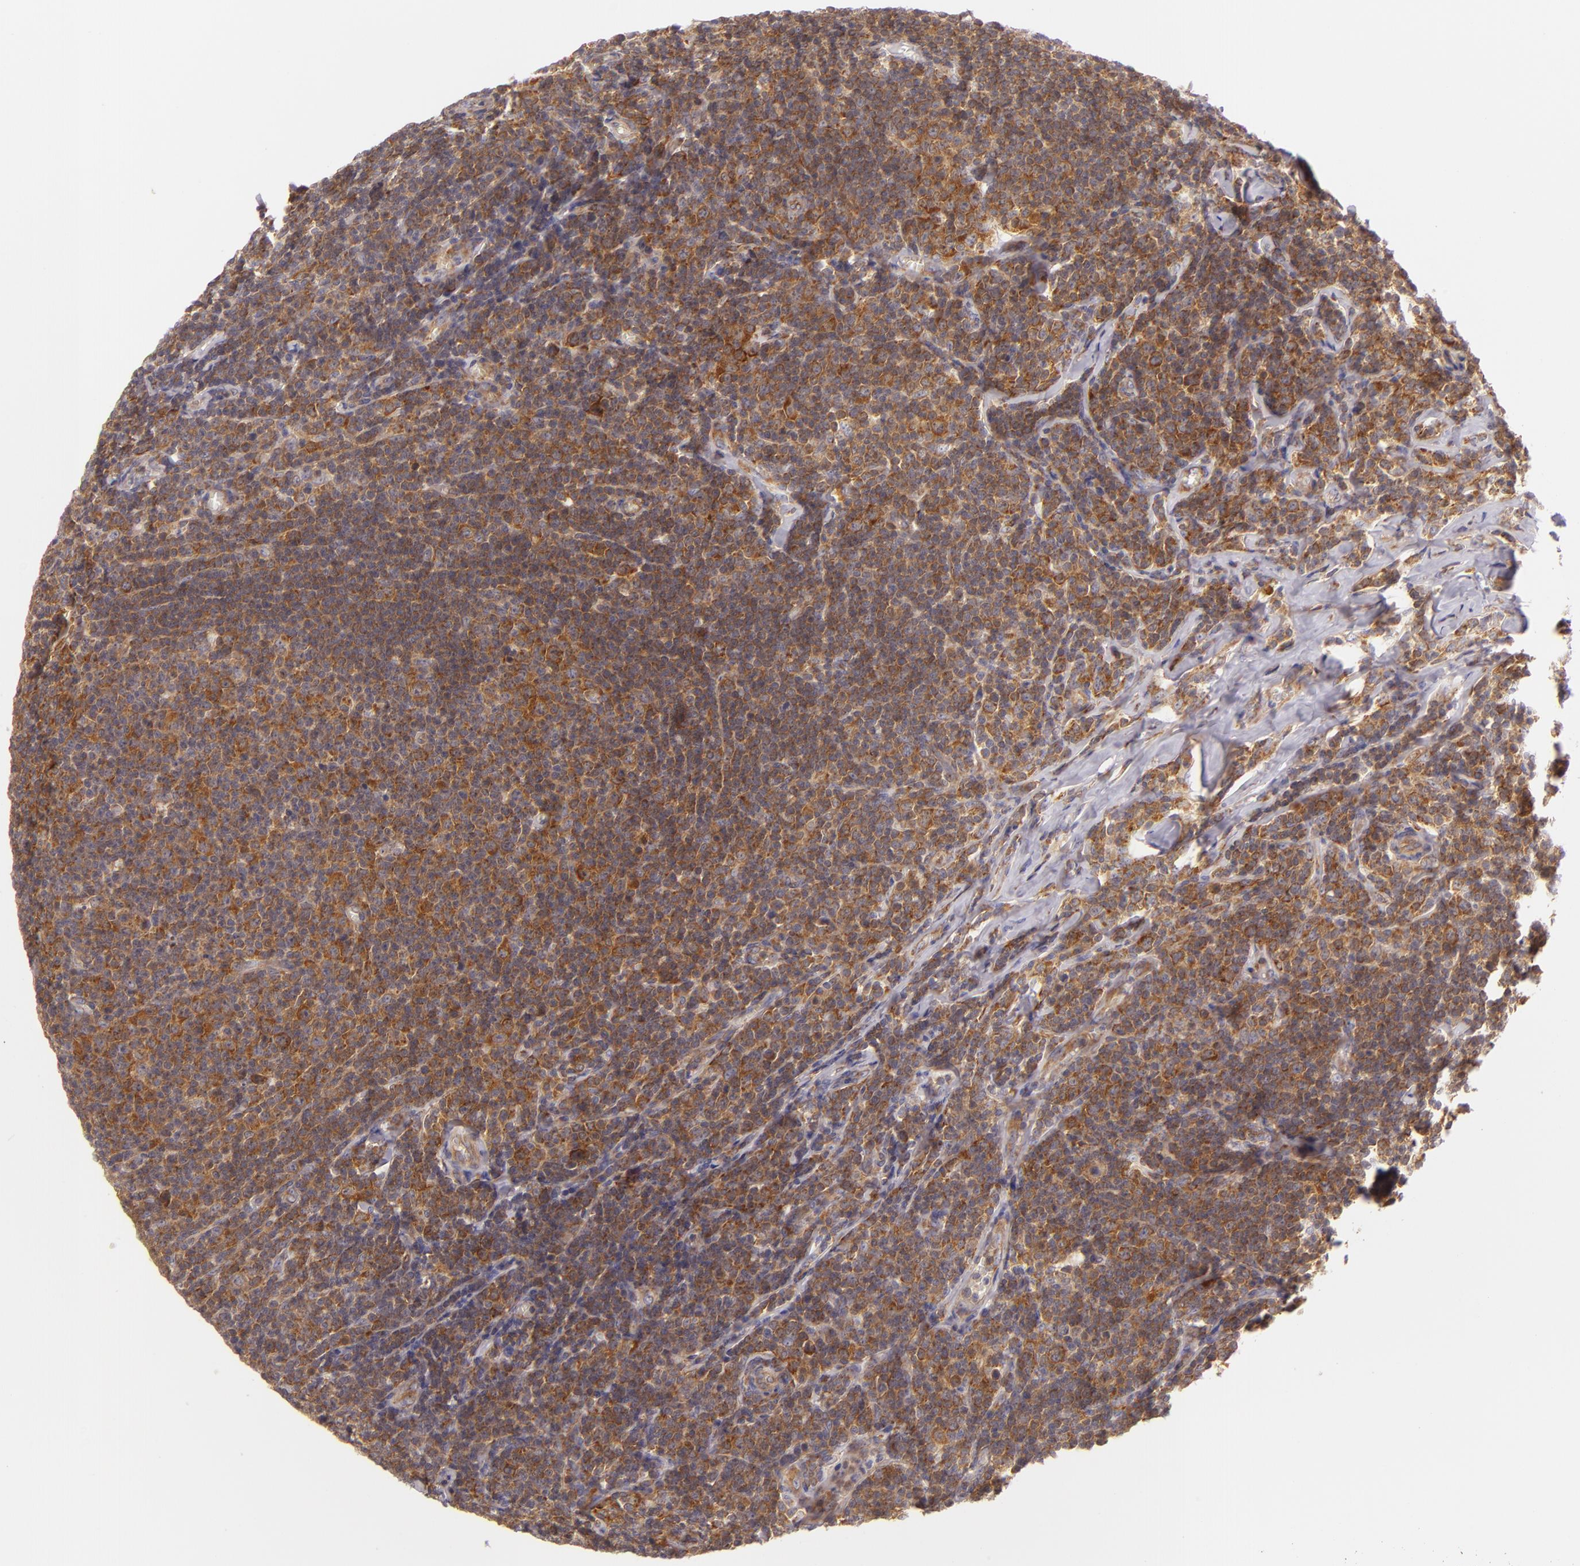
{"staining": {"intensity": "moderate", "quantity": ">75%", "location": "cytoplasmic/membranous"}, "tissue": "lymphoma", "cell_type": "Tumor cells", "image_type": "cancer", "snomed": [{"axis": "morphology", "description": "Malignant lymphoma, non-Hodgkin's type, Low grade"}, {"axis": "topography", "description": "Lymph node"}], "caption": "Brown immunohistochemical staining in malignant lymphoma, non-Hodgkin's type (low-grade) reveals moderate cytoplasmic/membranous staining in approximately >75% of tumor cells.", "gene": "UPF3B", "patient": {"sex": "male", "age": 74}}